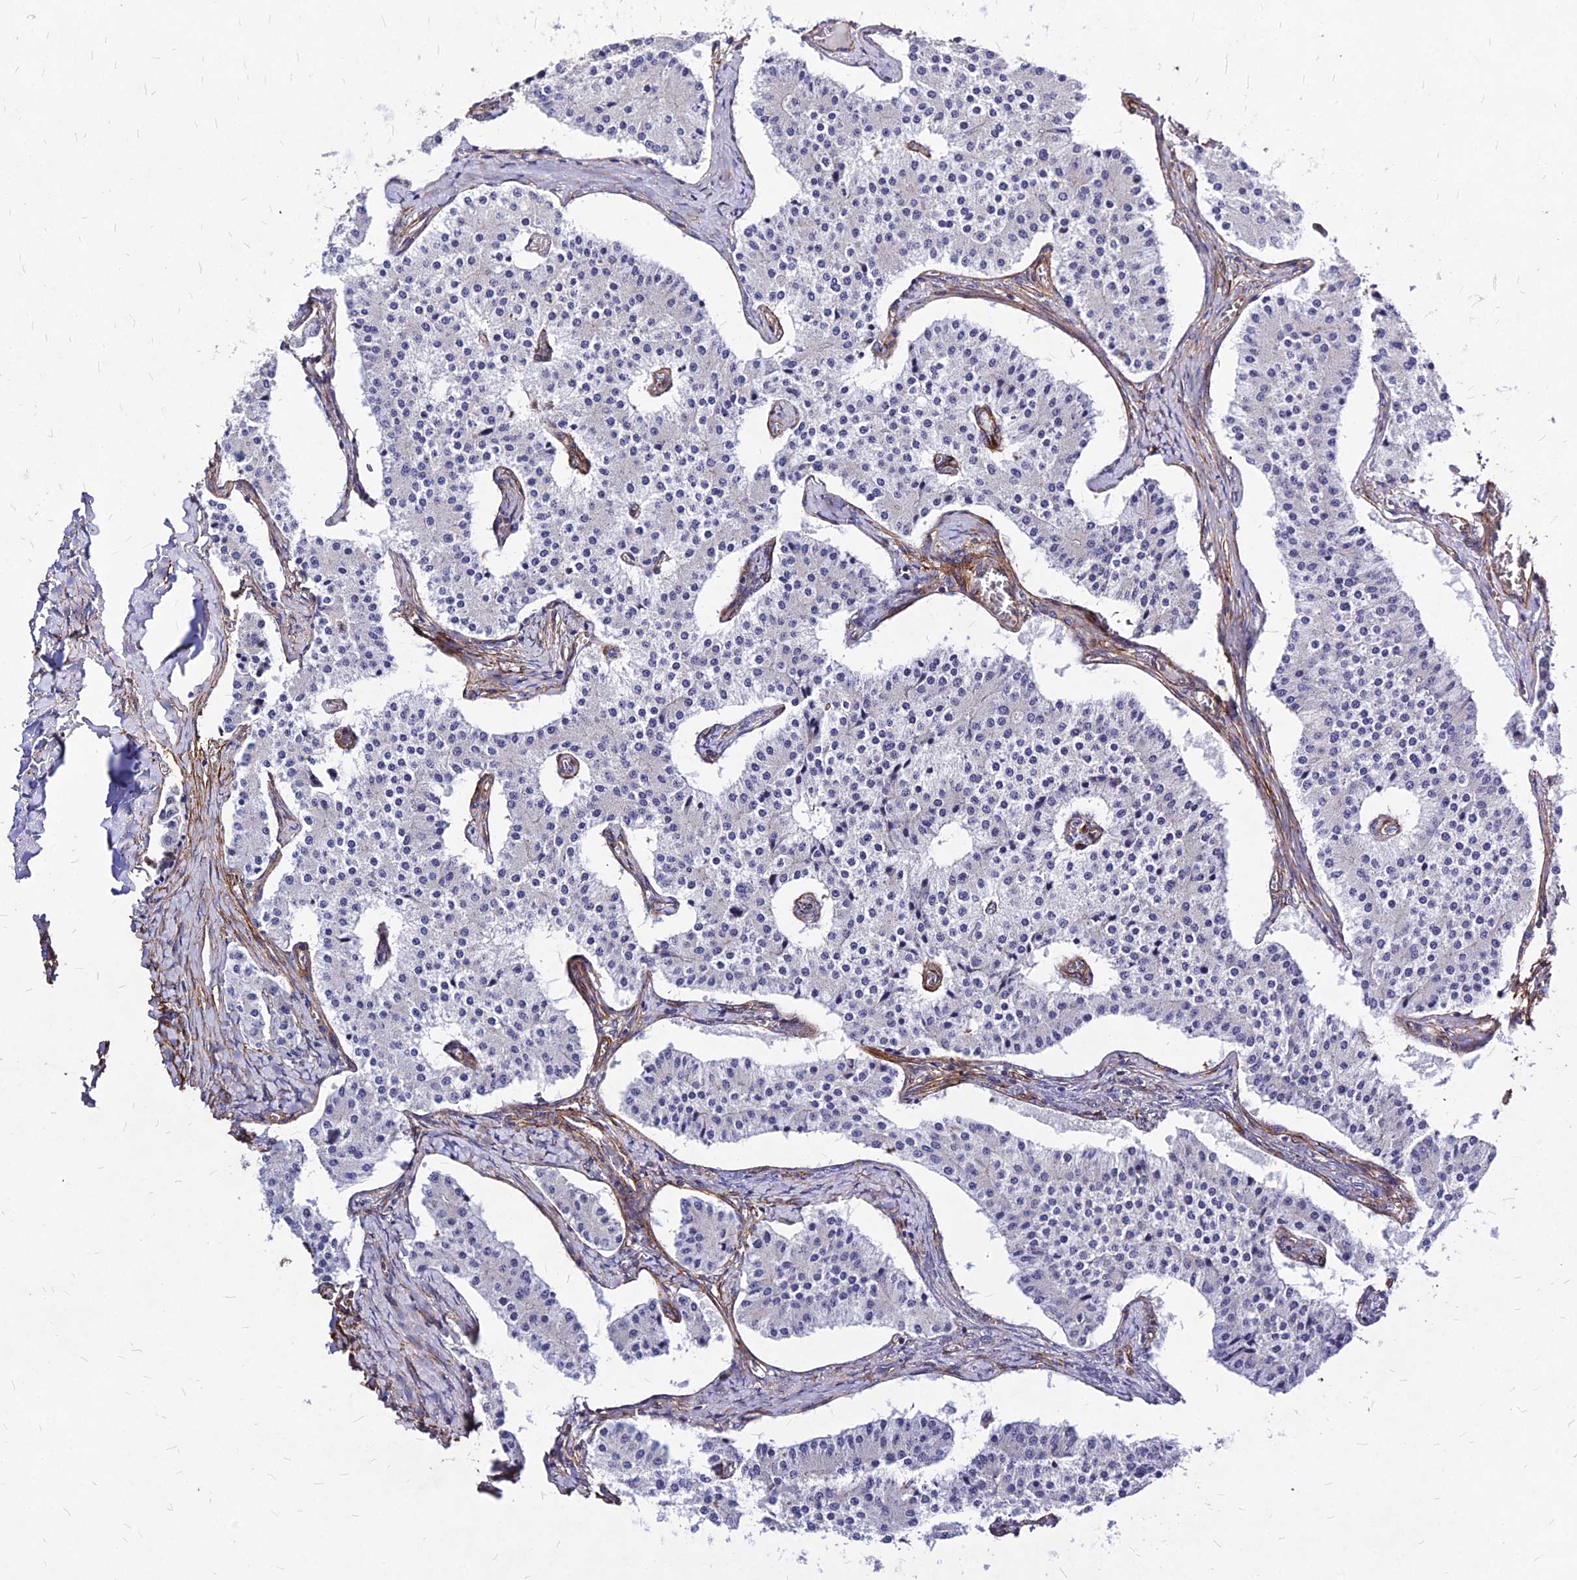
{"staining": {"intensity": "negative", "quantity": "none", "location": "none"}, "tissue": "carcinoid", "cell_type": "Tumor cells", "image_type": "cancer", "snomed": [{"axis": "morphology", "description": "Carcinoid, malignant, NOS"}, {"axis": "topography", "description": "Colon"}], "caption": "This histopathology image is of carcinoid stained with immunohistochemistry to label a protein in brown with the nuclei are counter-stained blue. There is no positivity in tumor cells. (DAB (3,3'-diaminobenzidine) IHC, high magnification).", "gene": "EFCC1", "patient": {"sex": "female", "age": 52}}